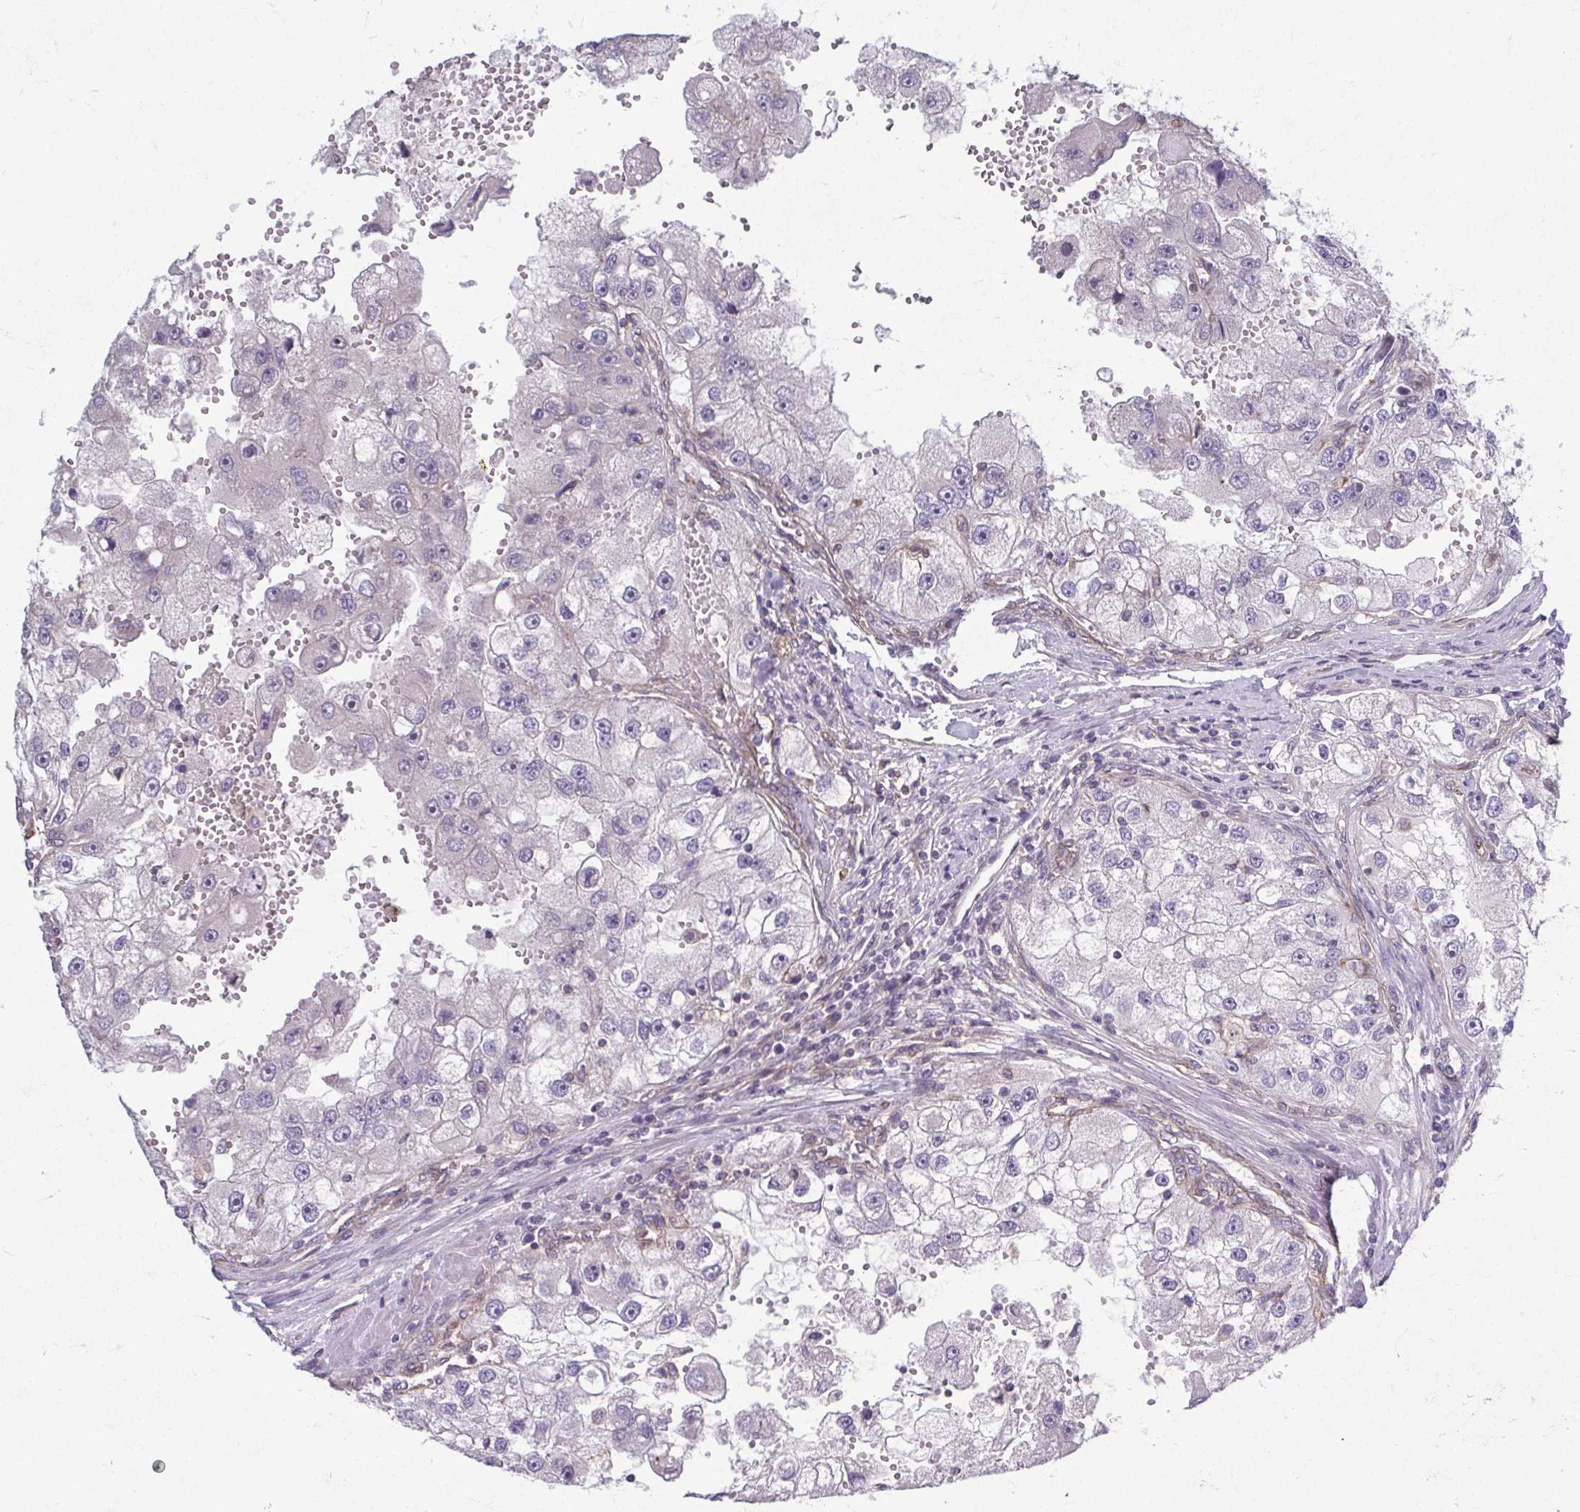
{"staining": {"intensity": "negative", "quantity": "none", "location": "none"}, "tissue": "renal cancer", "cell_type": "Tumor cells", "image_type": "cancer", "snomed": [{"axis": "morphology", "description": "Adenocarcinoma, NOS"}, {"axis": "topography", "description": "Kidney"}], "caption": "This is an IHC image of human renal cancer. There is no positivity in tumor cells.", "gene": "EID2B", "patient": {"sex": "male", "age": 63}}